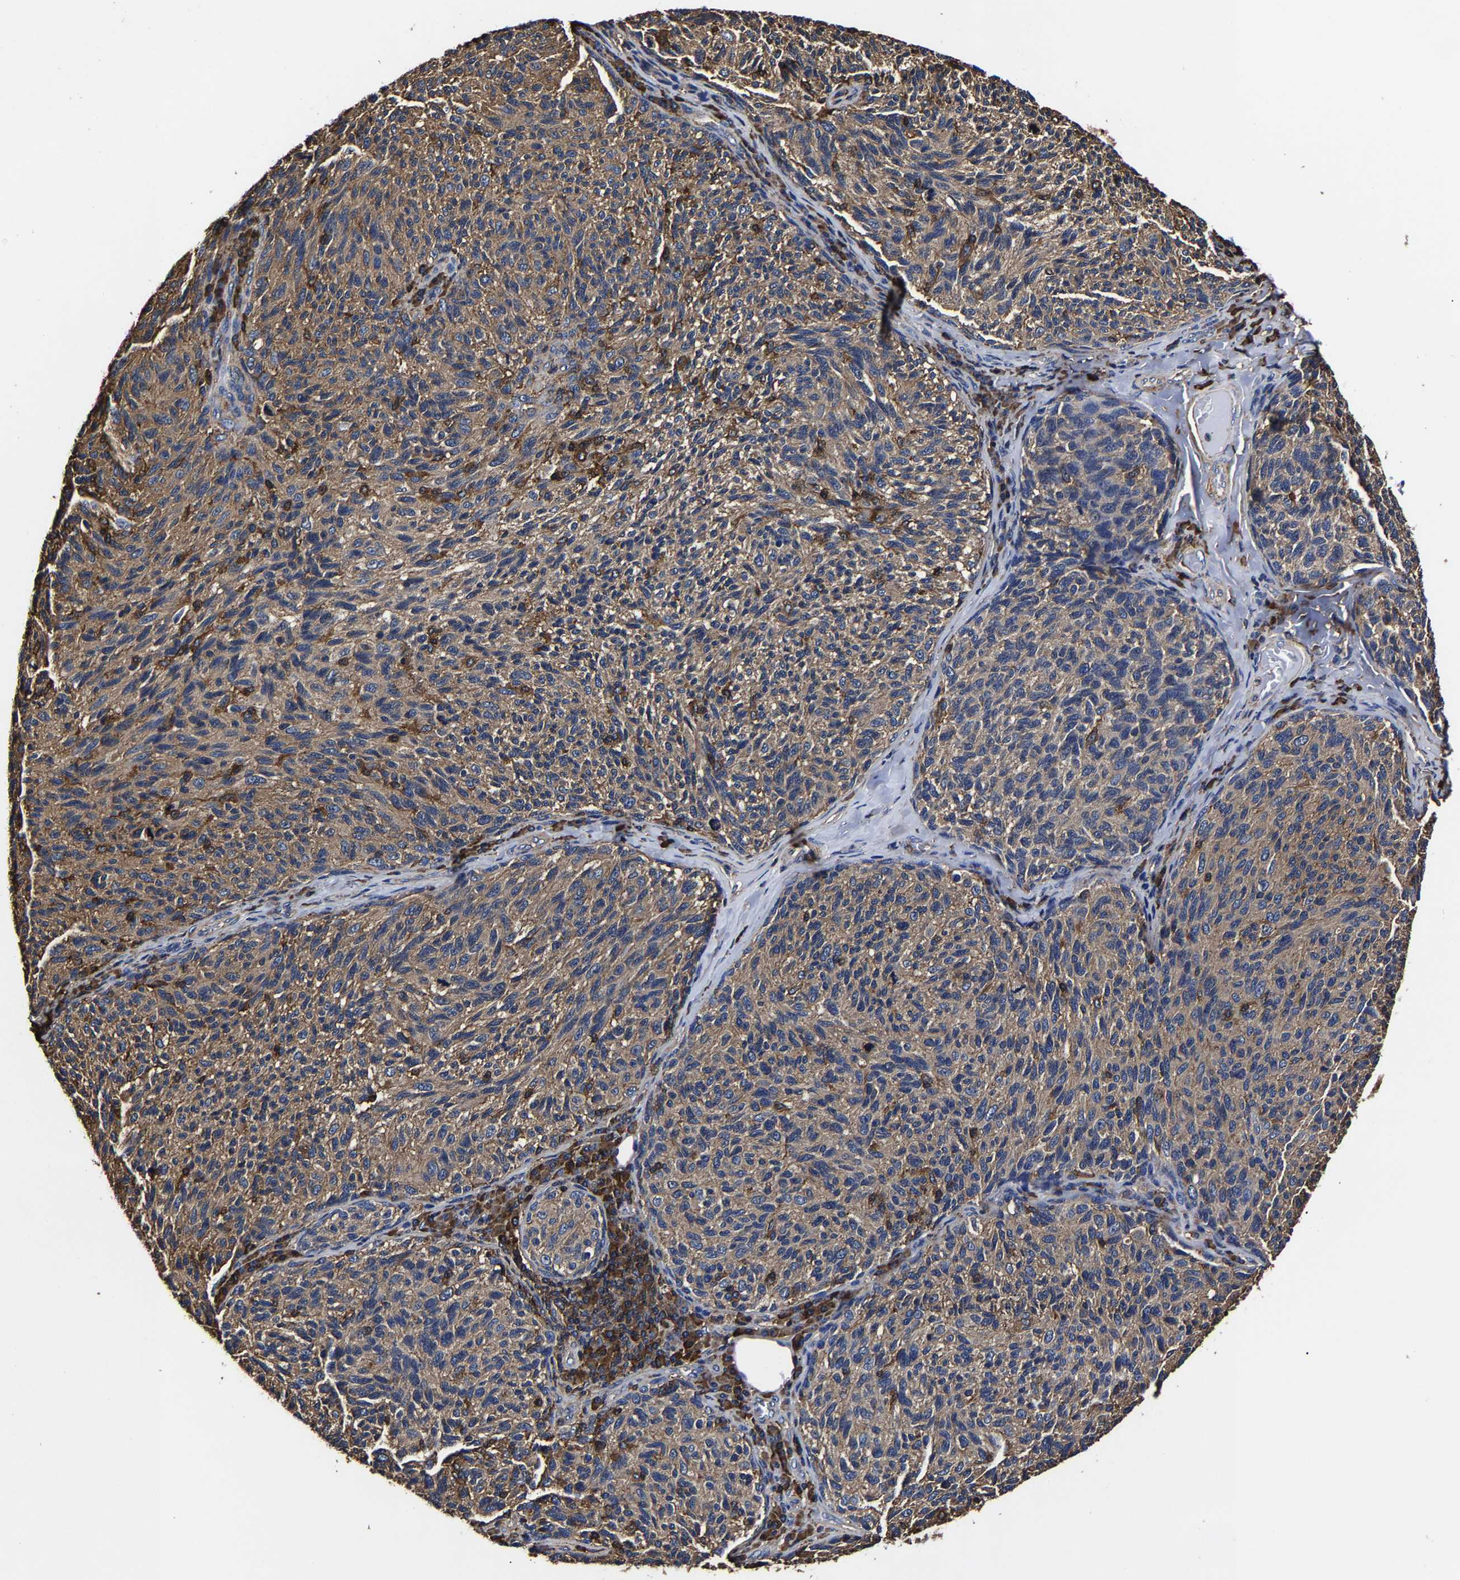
{"staining": {"intensity": "moderate", "quantity": ">75%", "location": "cytoplasmic/membranous"}, "tissue": "melanoma", "cell_type": "Tumor cells", "image_type": "cancer", "snomed": [{"axis": "morphology", "description": "Malignant melanoma, NOS"}, {"axis": "topography", "description": "Skin"}], "caption": "Protein expression analysis of melanoma exhibits moderate cytoplasmic/membranous expression in about >75% of tumor cells. (DAB (3,3'-diaminobenzidine) IHC, brown staining for protein, blue staining for nuclei).", "gene": "SSH3", "patient": {"sex": "female", "age": 73}}